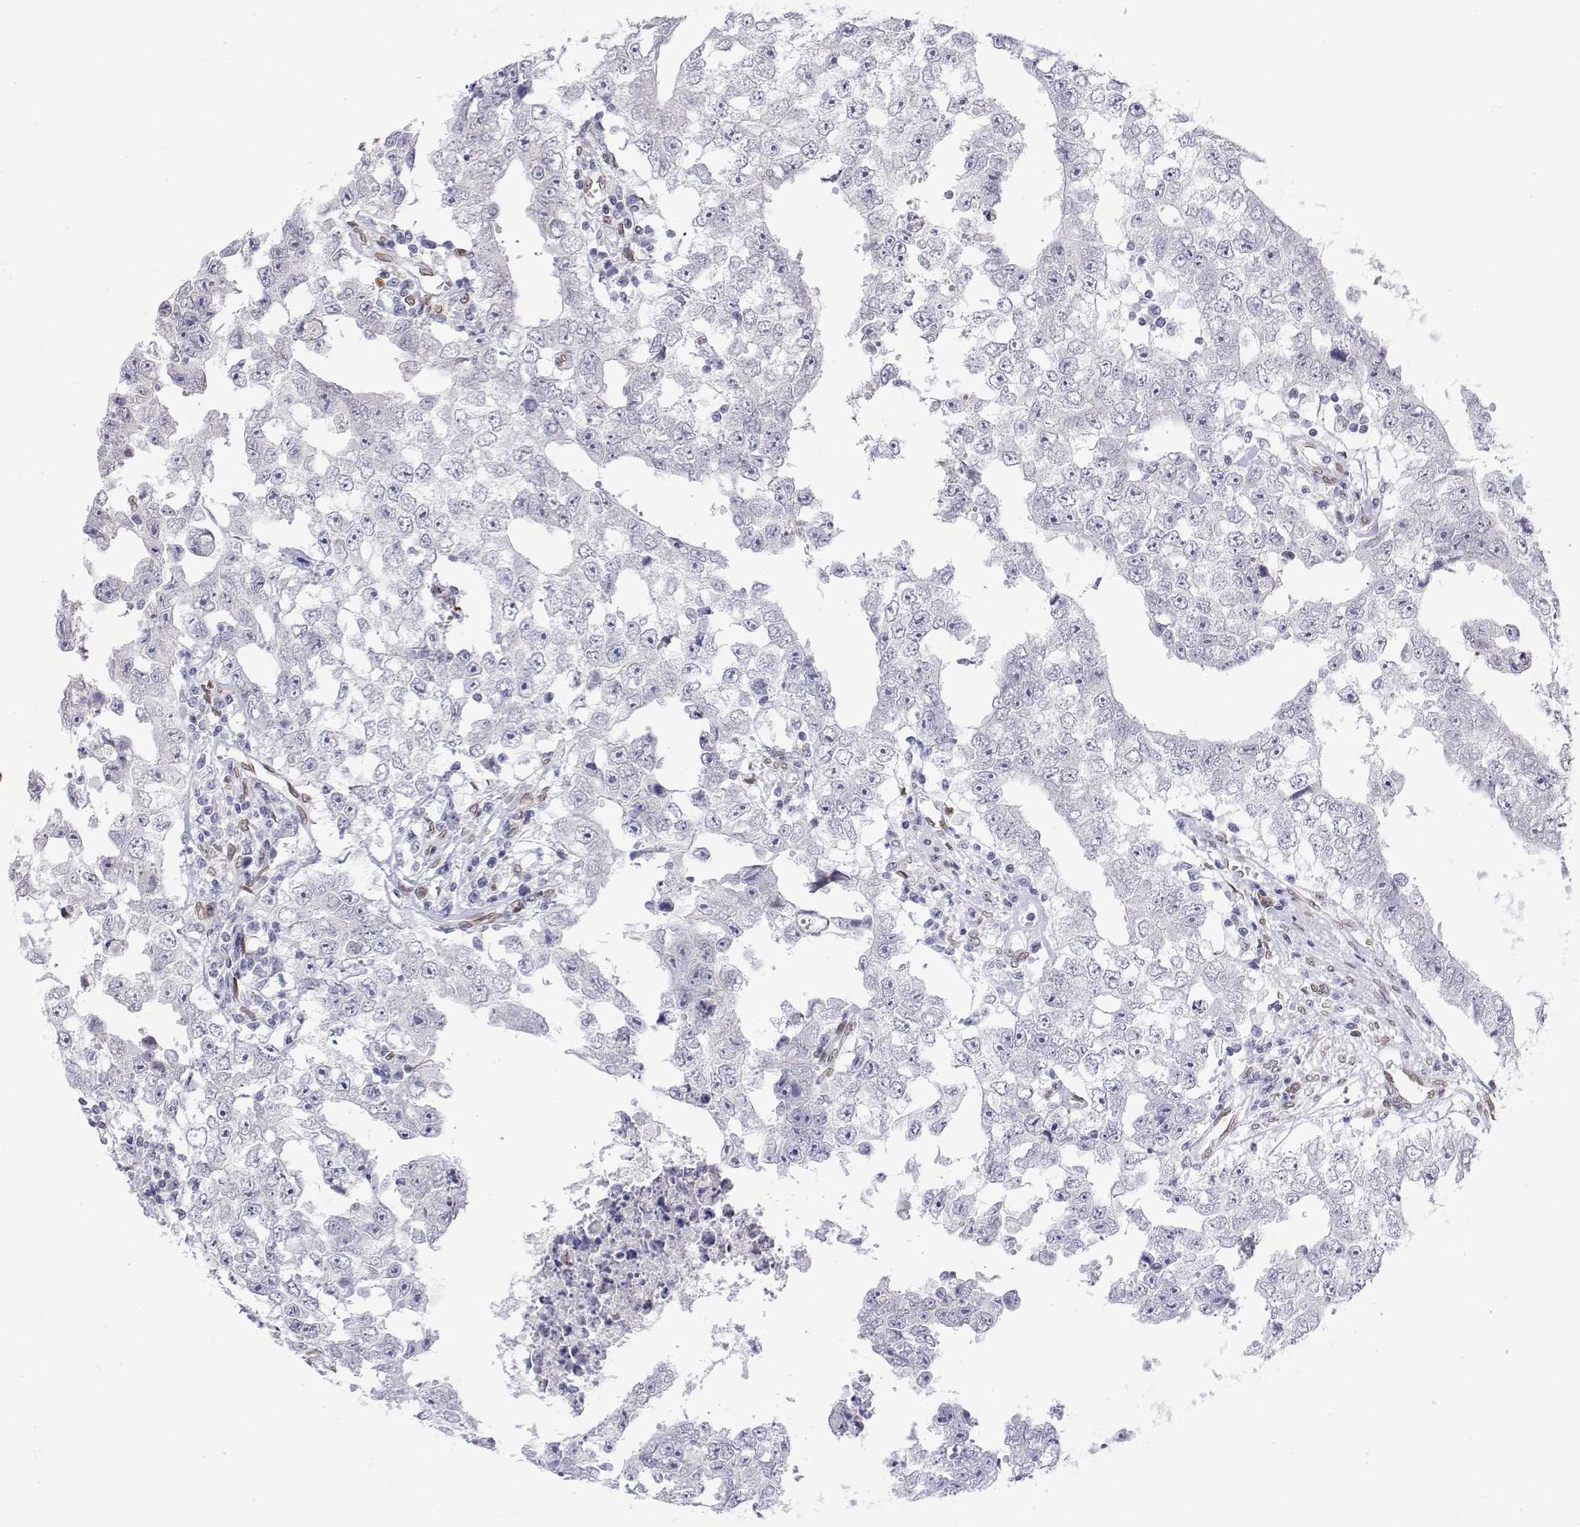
{"staining": {"intensity": "negative", "quantity": "none", "location": "none"}, "tissue": "testis cancer", "cell_type": "Tumor cells", "image_type": "cancer", "snomed": [{"axis": "morphology", "description": "Carcinoma, Embryonal, NOS"}, {"axis": "topography", "description": "Testis"}], "caption": "Immunohistochemistry micrograph of human testis cancer (embryonal carcinoma) stained for a protein (brown), which displays no staining in tumor cells. (DAB immunohistochemistry, high magnification).", "gene": "ZNF532", "patient": {"sex": "male", "age": 36}}